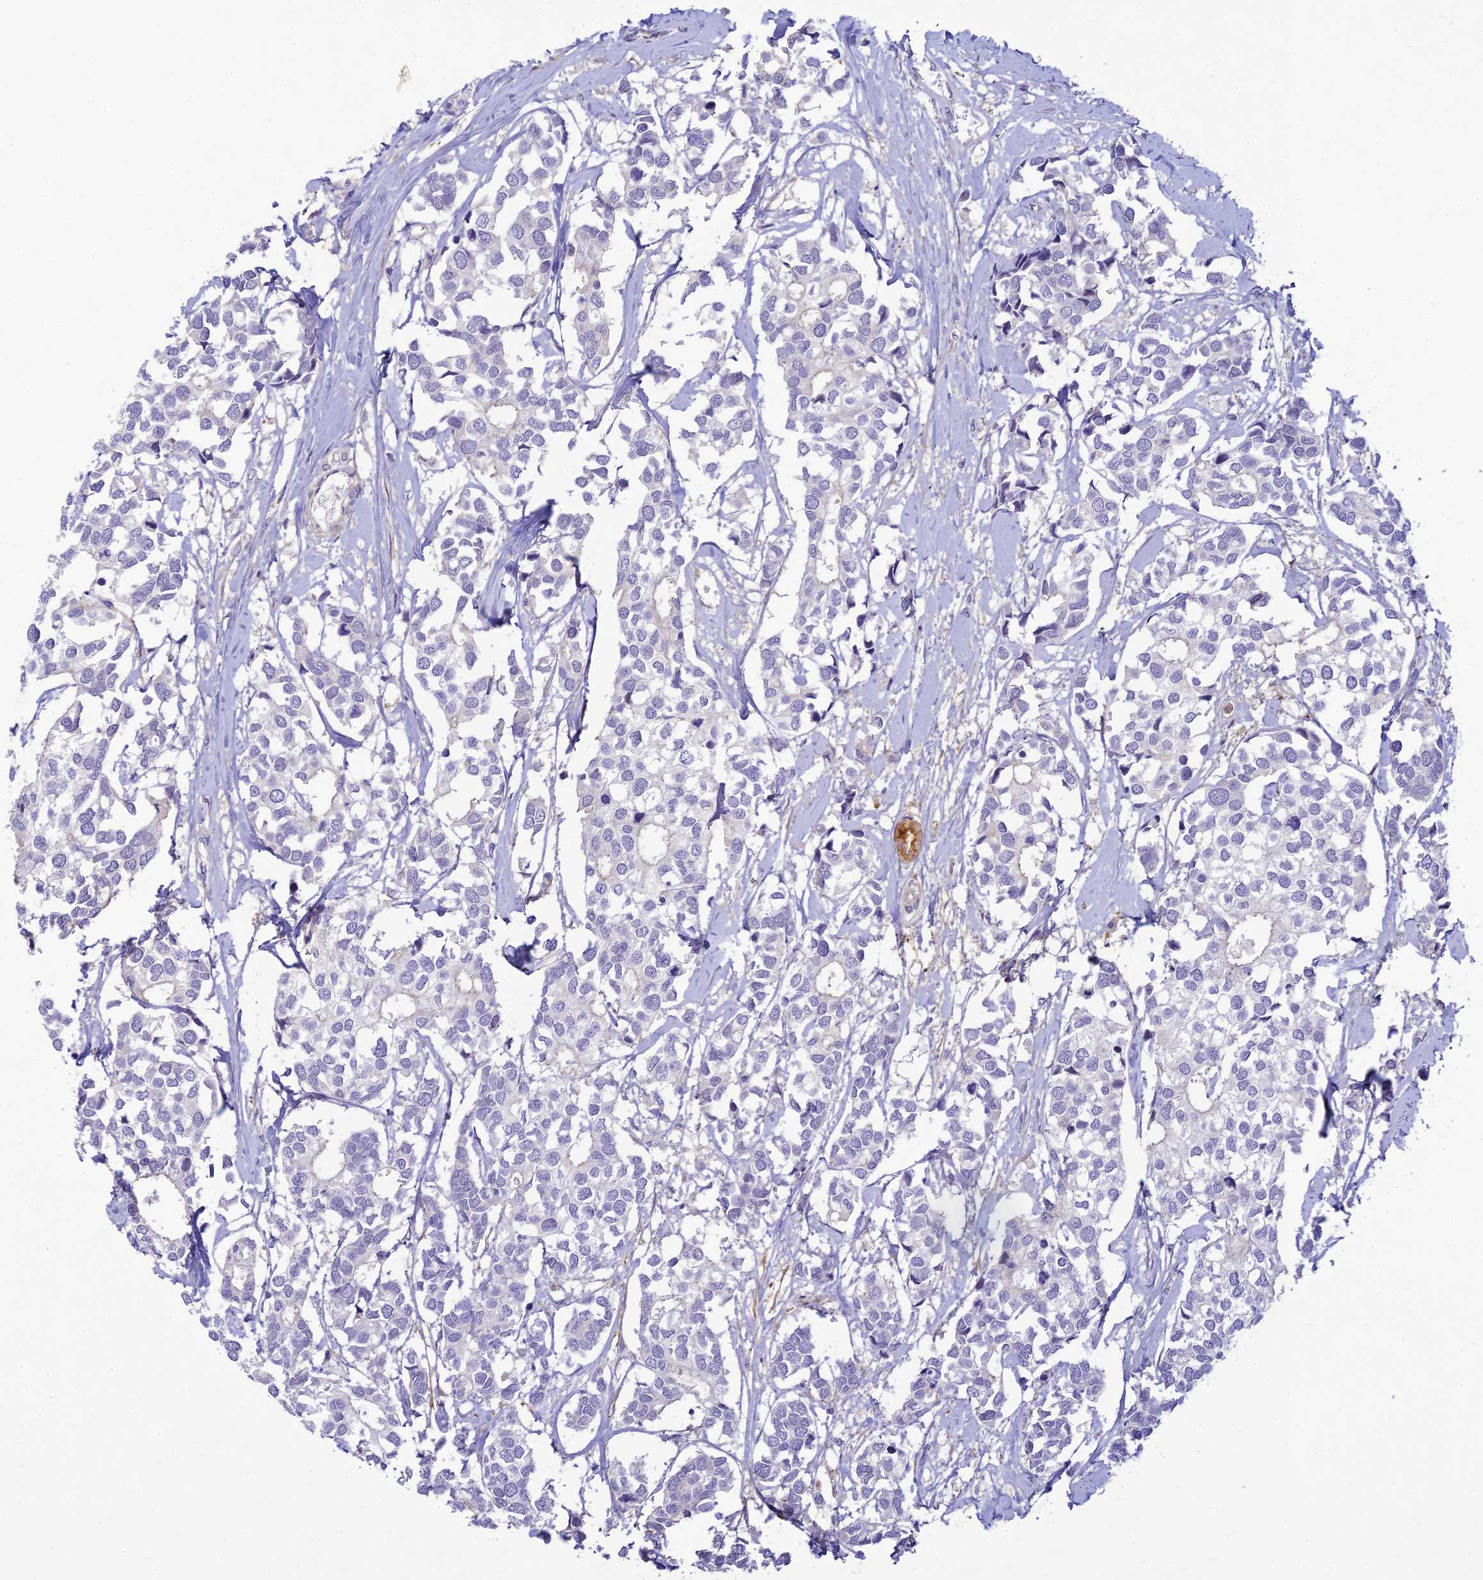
{"staining": {"intensity": "negative", "quantity": "none", "location": "none"}, "tissue": "breast cancer", "cell_type": "Tumor cells", "image_type": "cancer", "snomed": [{"axis": "morphology", "description": "Duct carcinoma"}, {"axis": "topography", "description": "Breast"}], "caption": "Breast infiltrating ductal carcinoma stained for a protein using immunohistochemistry reveals no positivity tumor cells.", "gene": "FBXW4", "patient": {"sex": "female", "age": 83}}